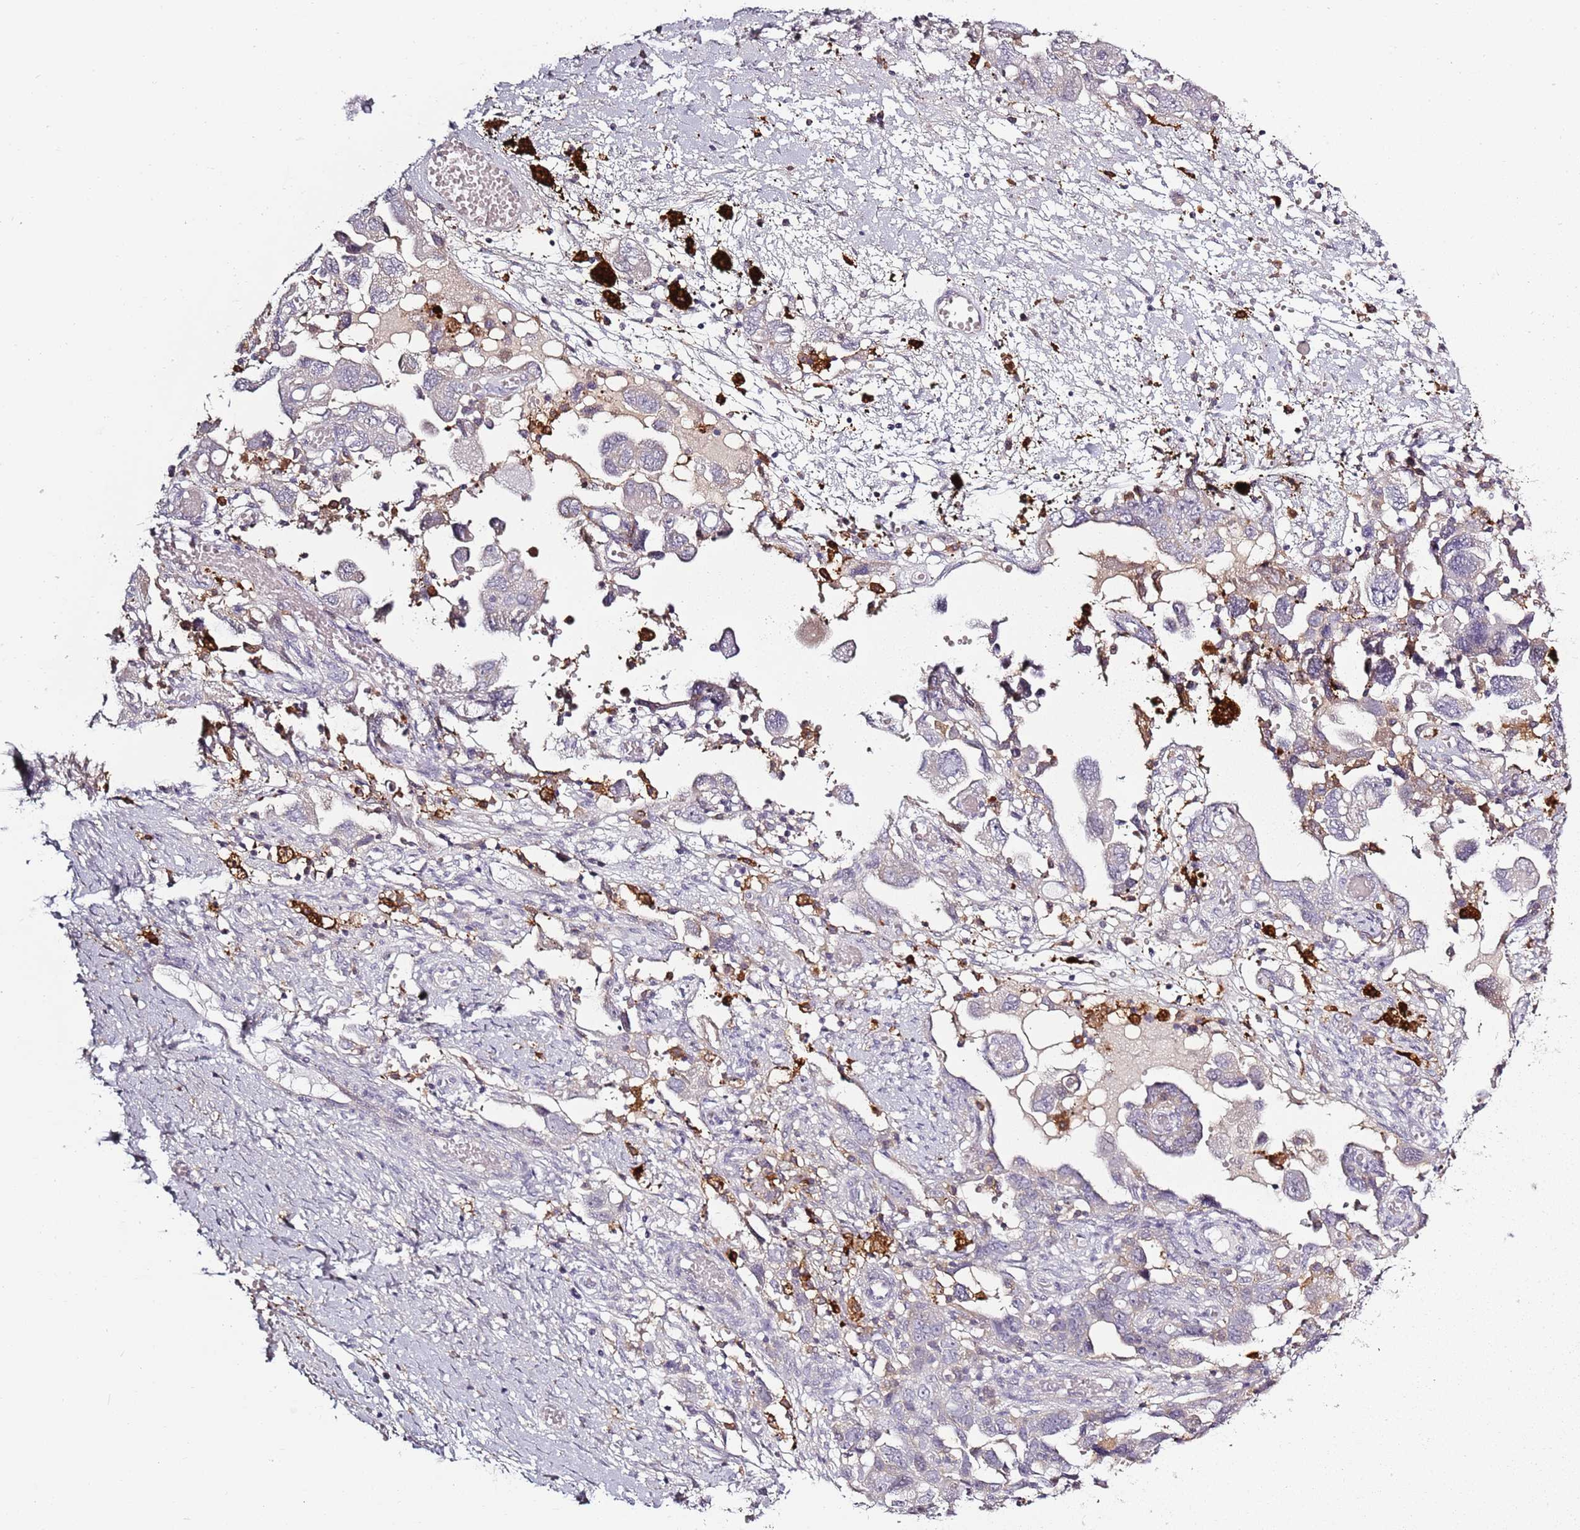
{"staining": {"intensity": "negative", "quantity": "none", "location": "none"}, "tissue": "ovarian cancer", "cell_type": "Tumor cells", "image_type": "cancer", "snomed": [{"axis": "morphology", "description": "Carcinoma, NOS"}, {"axis": "morphology", "description": "Cystadenocarcinoma, serous, NOS"}, {"axis": "topography", "description": "Ovary"}], "caption": "This is an IHC histopathology image of ovarian cancer (carcinoma). There is no staining in tumor cells.", "gene": "CC2D2B", "patient": {"sex": "female", "age": 69}}